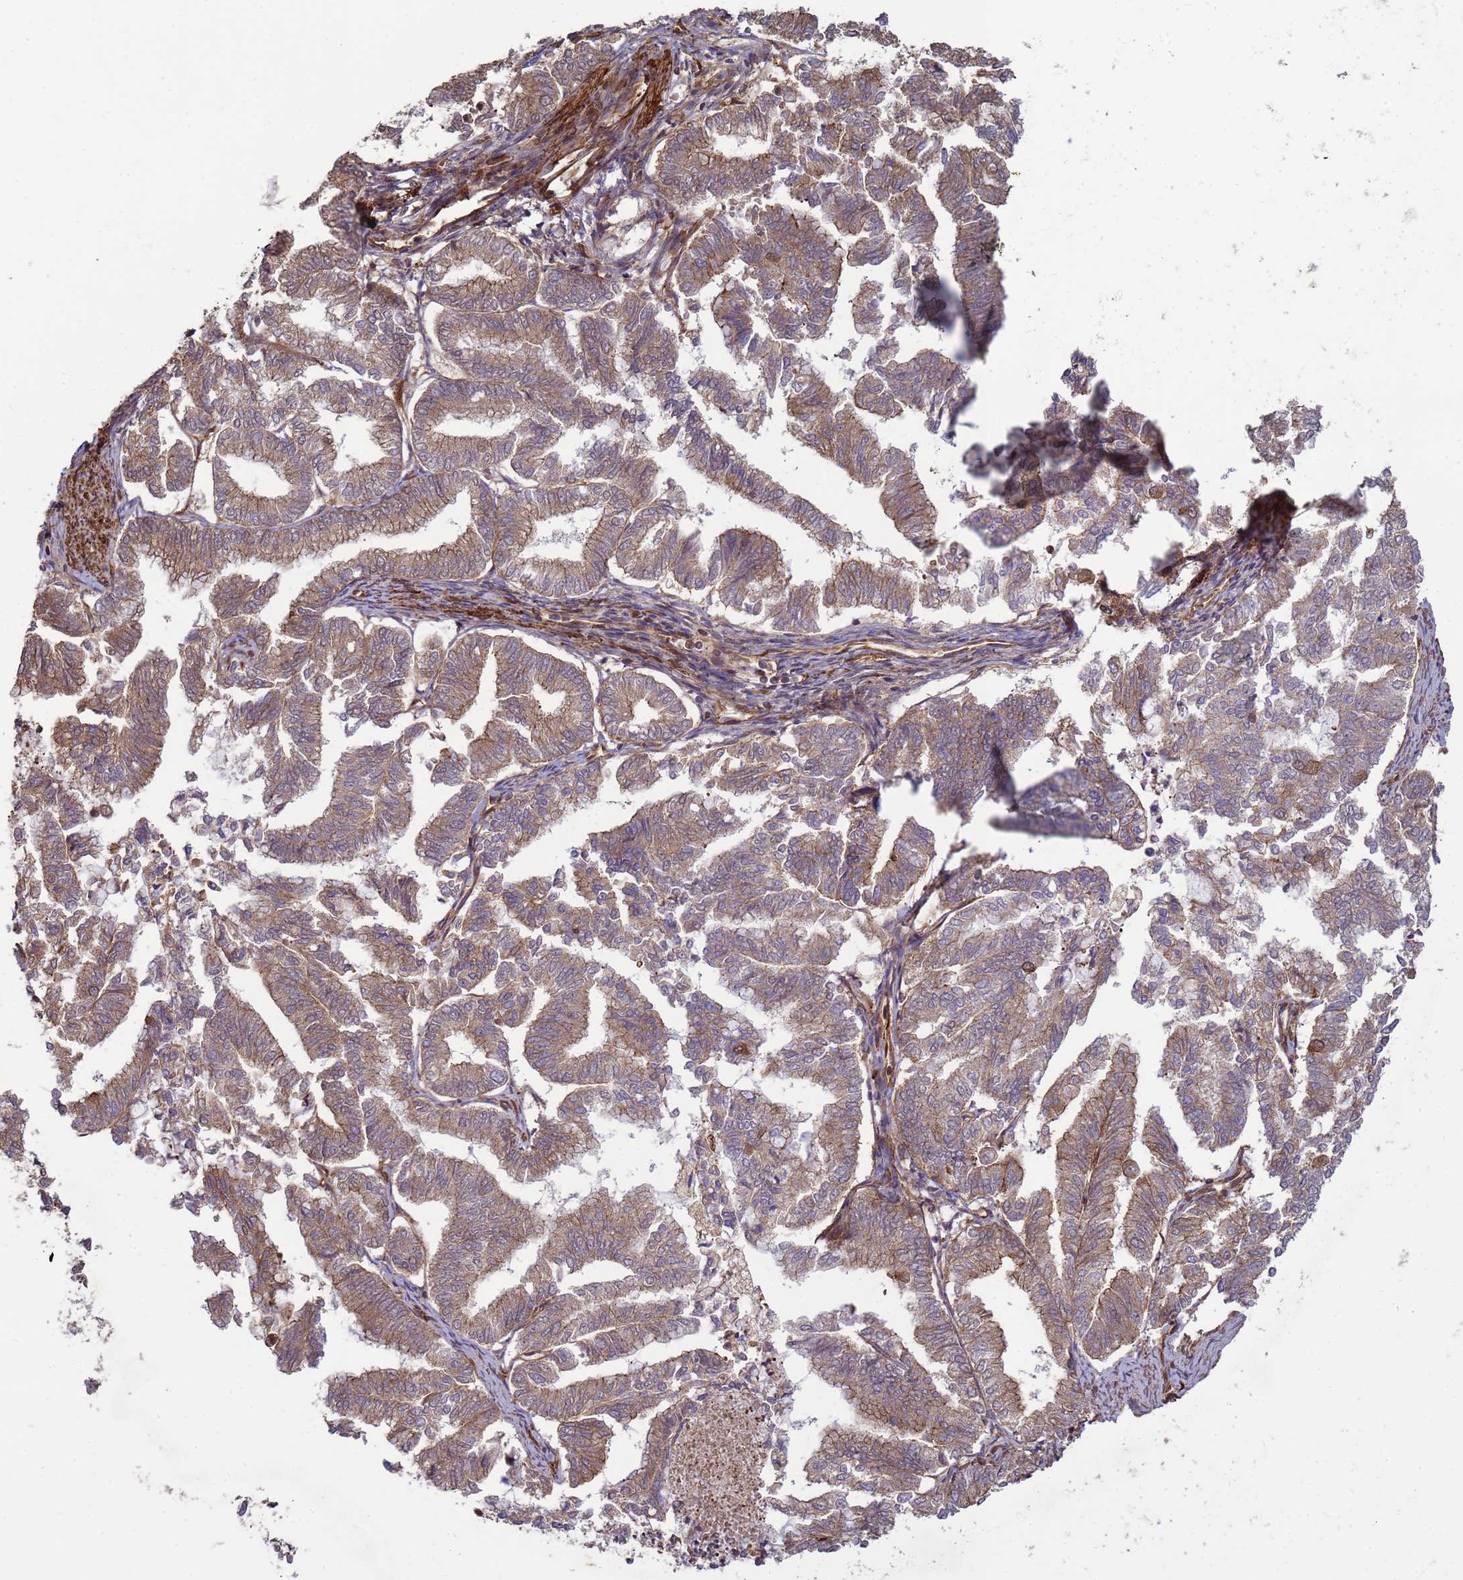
{"staining": {"intensity": "moderate", "quantity": ">75%", "location": "cytoplasmic/membranous"}, "tissue": "endometrial cancer", "cell_type": "Tumor cells", "image_type": "cancer", "snomed": [{"axis": "morphology", "description": "Adenocarcinoma, NOS"}, {"axis": "topography", "description": "Endometrium"}], "caption": "Adenocarcinoma (endometrial) stained with DAB immunohistochemistry (IHC) displays medium levels of moderate cytoplasmic/membranous expression in approximately >75% of tumor cells.", "gene": "CNOT1", "patient": {"sex": "female", "age": 79}}